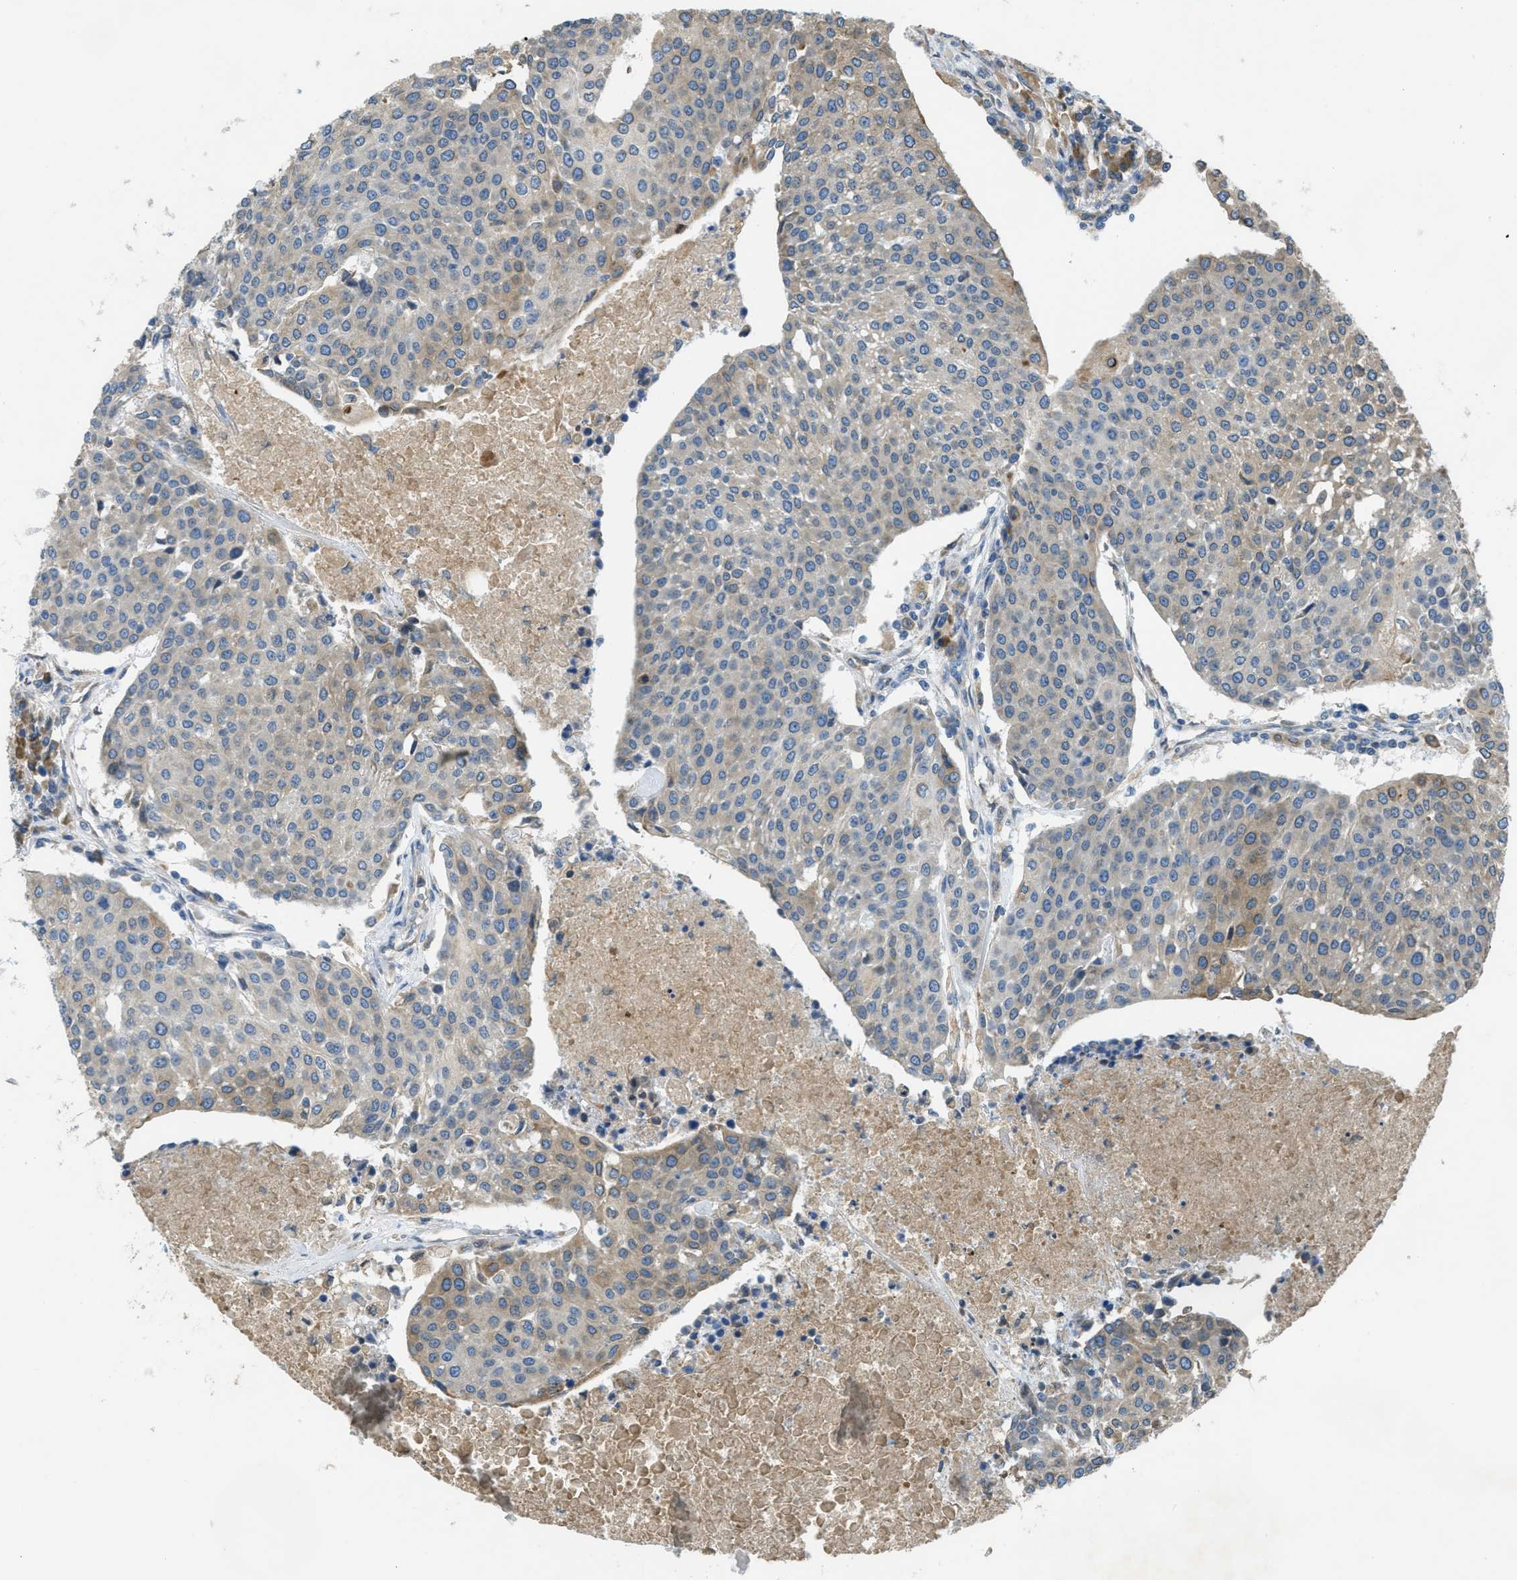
{"staining": {"intensity": "weak", "quantity": "<25%", "location": "cytoplasmic/membranous"}, "tissue": "urothelial cancer", "cell_type": "Tumor cells", "image_type": "cancer", "snomed": [{"axis": "morphology", "description": "Urothelial carcinoma, High grade"}, {"axis": "topography", "description": "Urinary bladder"}], "caption": "Human high-grade urothelial carcinoma stained for a protein using IHC shows no positivity in tumor cells.", "gene": "MPDU1", "patient": {"sex": "female", "age": 85}}